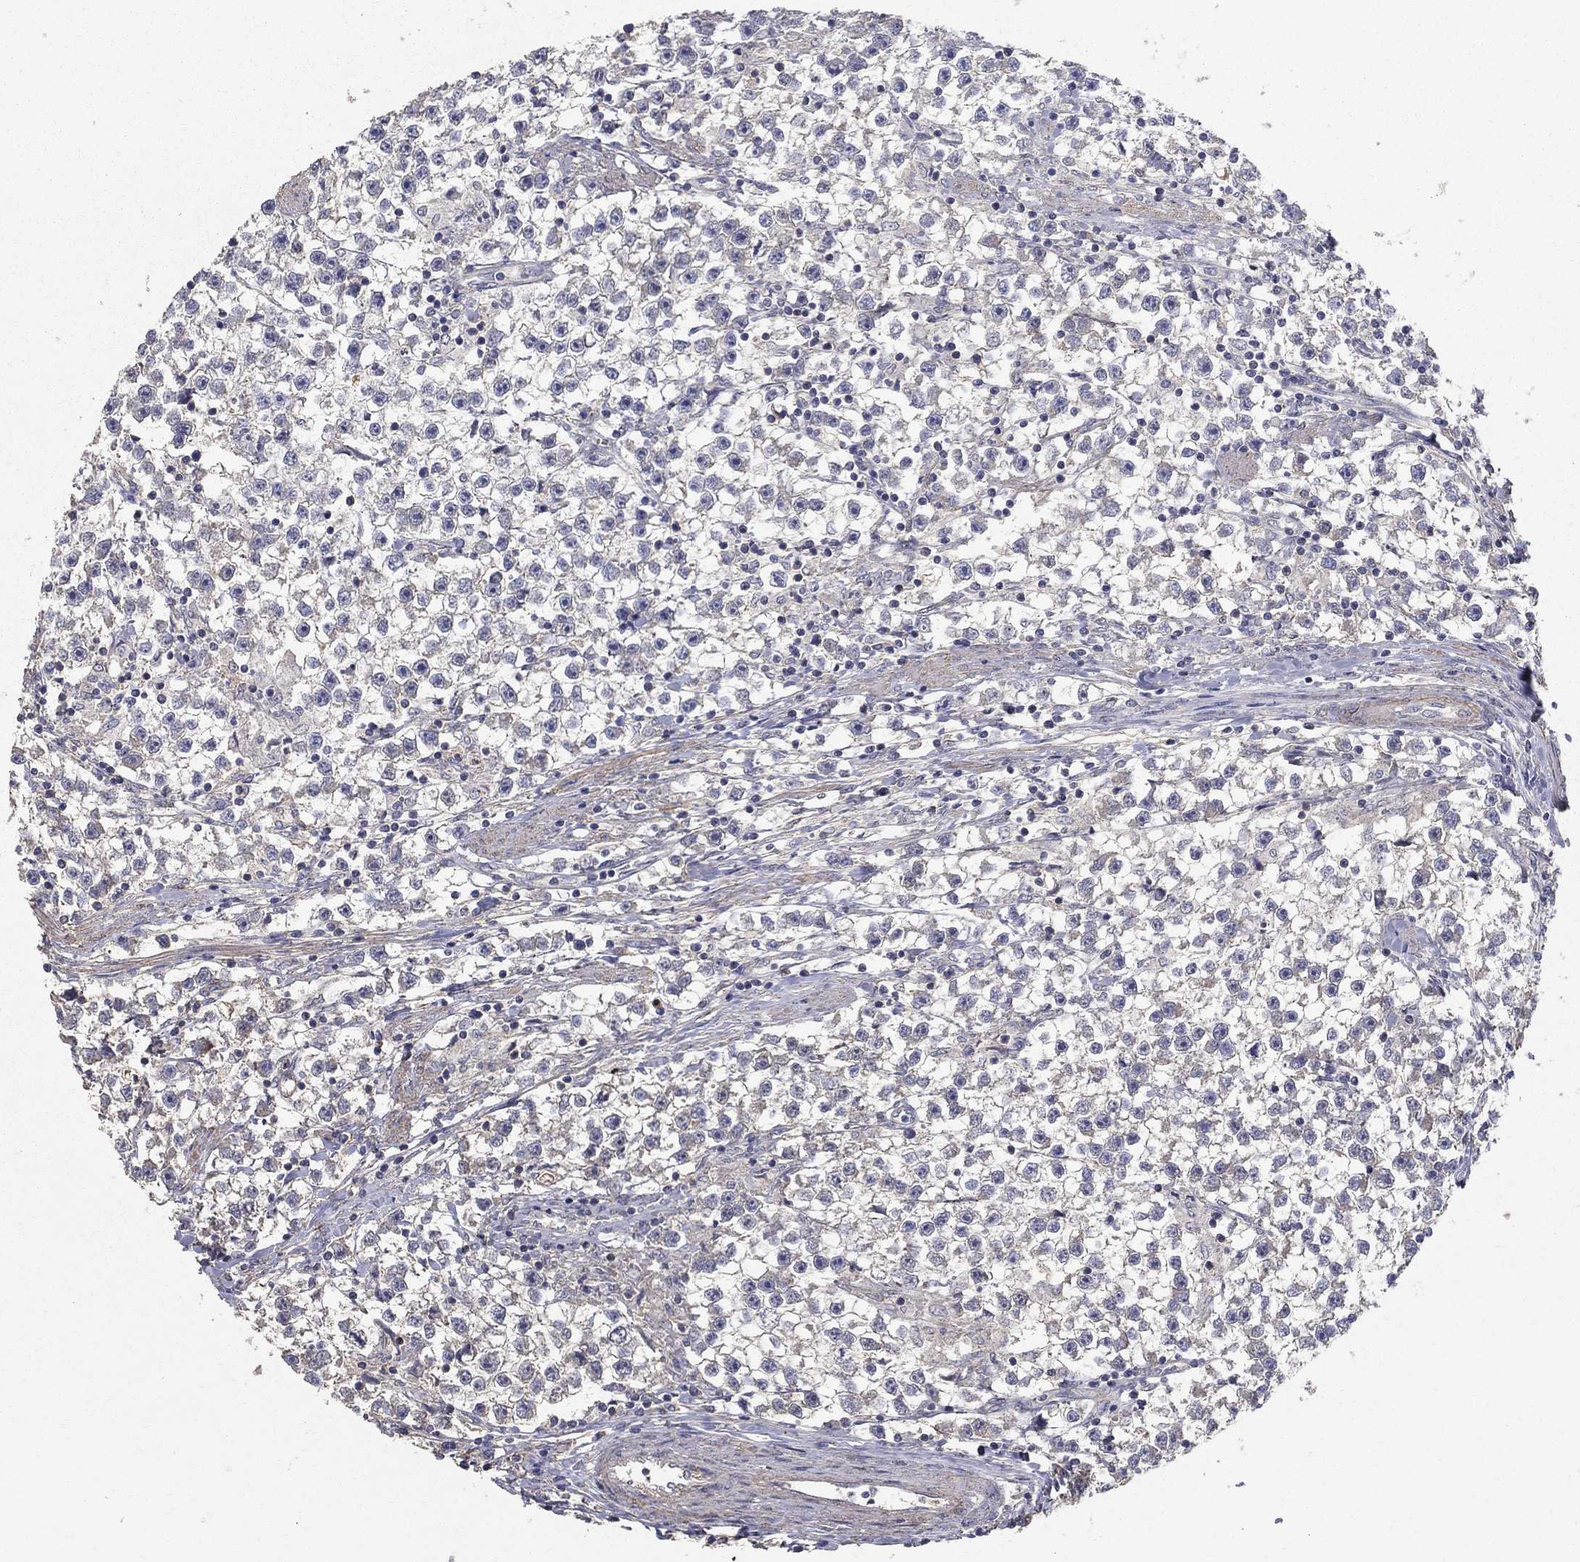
{"staining": {"intensity": "negative", "quantity": "none", "location": "none"}, "tissue": "testis cancer", "cell_type": "Tumor cells", "image_type": "cancer", "snomed": [{"axis": "morphology", "description": "Seminoma, NOS"}, {"axis": "topography", "description": "Testis"}], "caption": "This is an immunohistochemistry photomicrograph of human testis cancer (seminoma). There is no positivity in tumor cells.", "gene": "MPP2", "patient": {"sex": "male", "age": 59}}